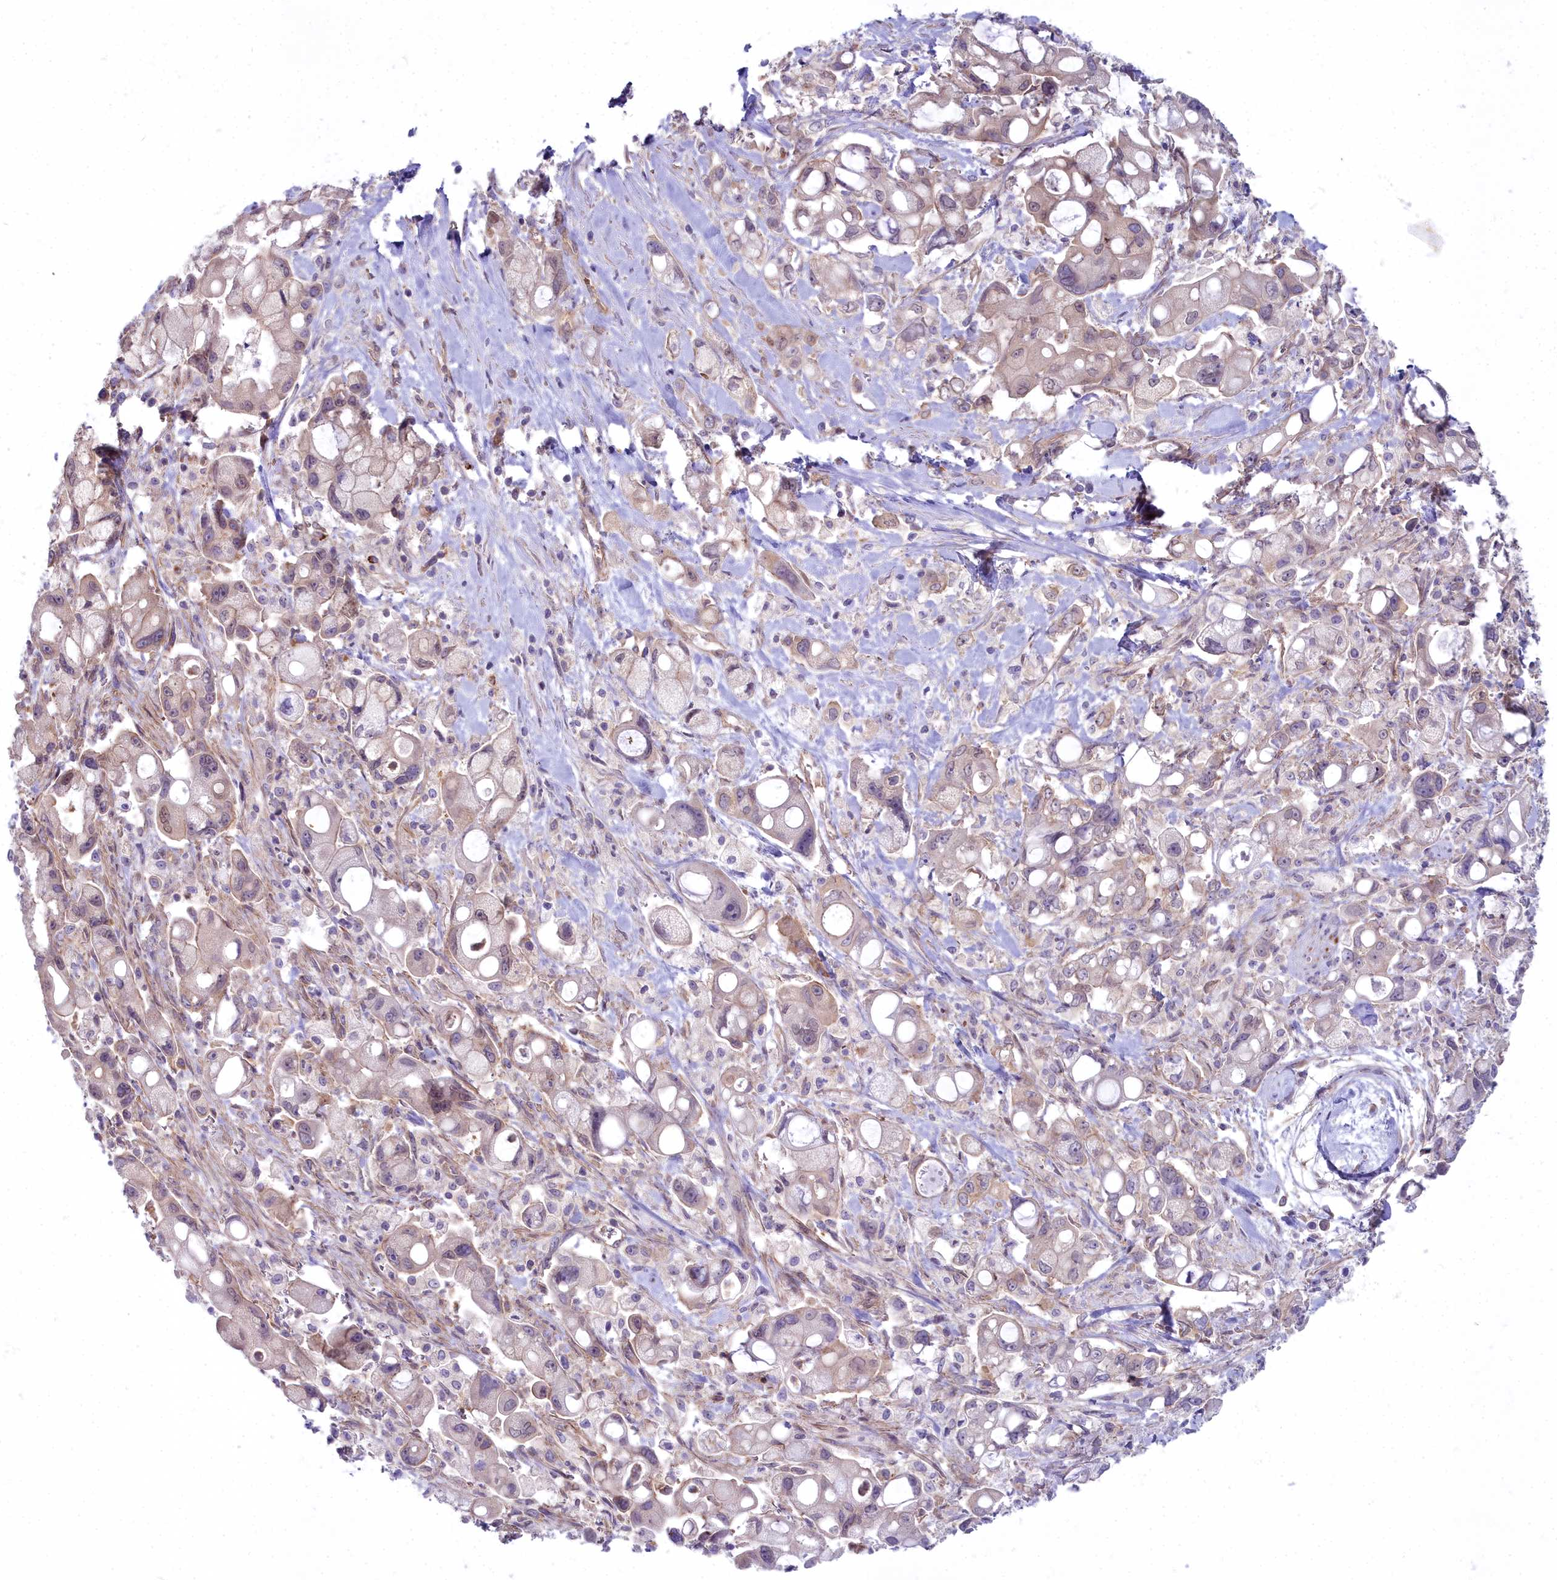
{"staining": {"intensity": "weak", "quantity": "<25%", "location": "cytoplasmic/membranous,nuclear"}, "tissue": "pancreatic cancer", "cell_type": "Tumor cells", "image_type": "cancer", "snomed": [{"axis": "morphology", "description": "Adenocarcinoma, NOS"}, {"axis": "topography", "description": "Pancreas"}], "caption": "This photomicrograph is of pancreatic cancer stained with immunohistochemistry (IHC) to label a protein in brown with the nuclei are counter-stained blue. There is no staining in tumor cells.", "gene": "HLA-DOA", "patient": {"sex": "male", "age": 68}}